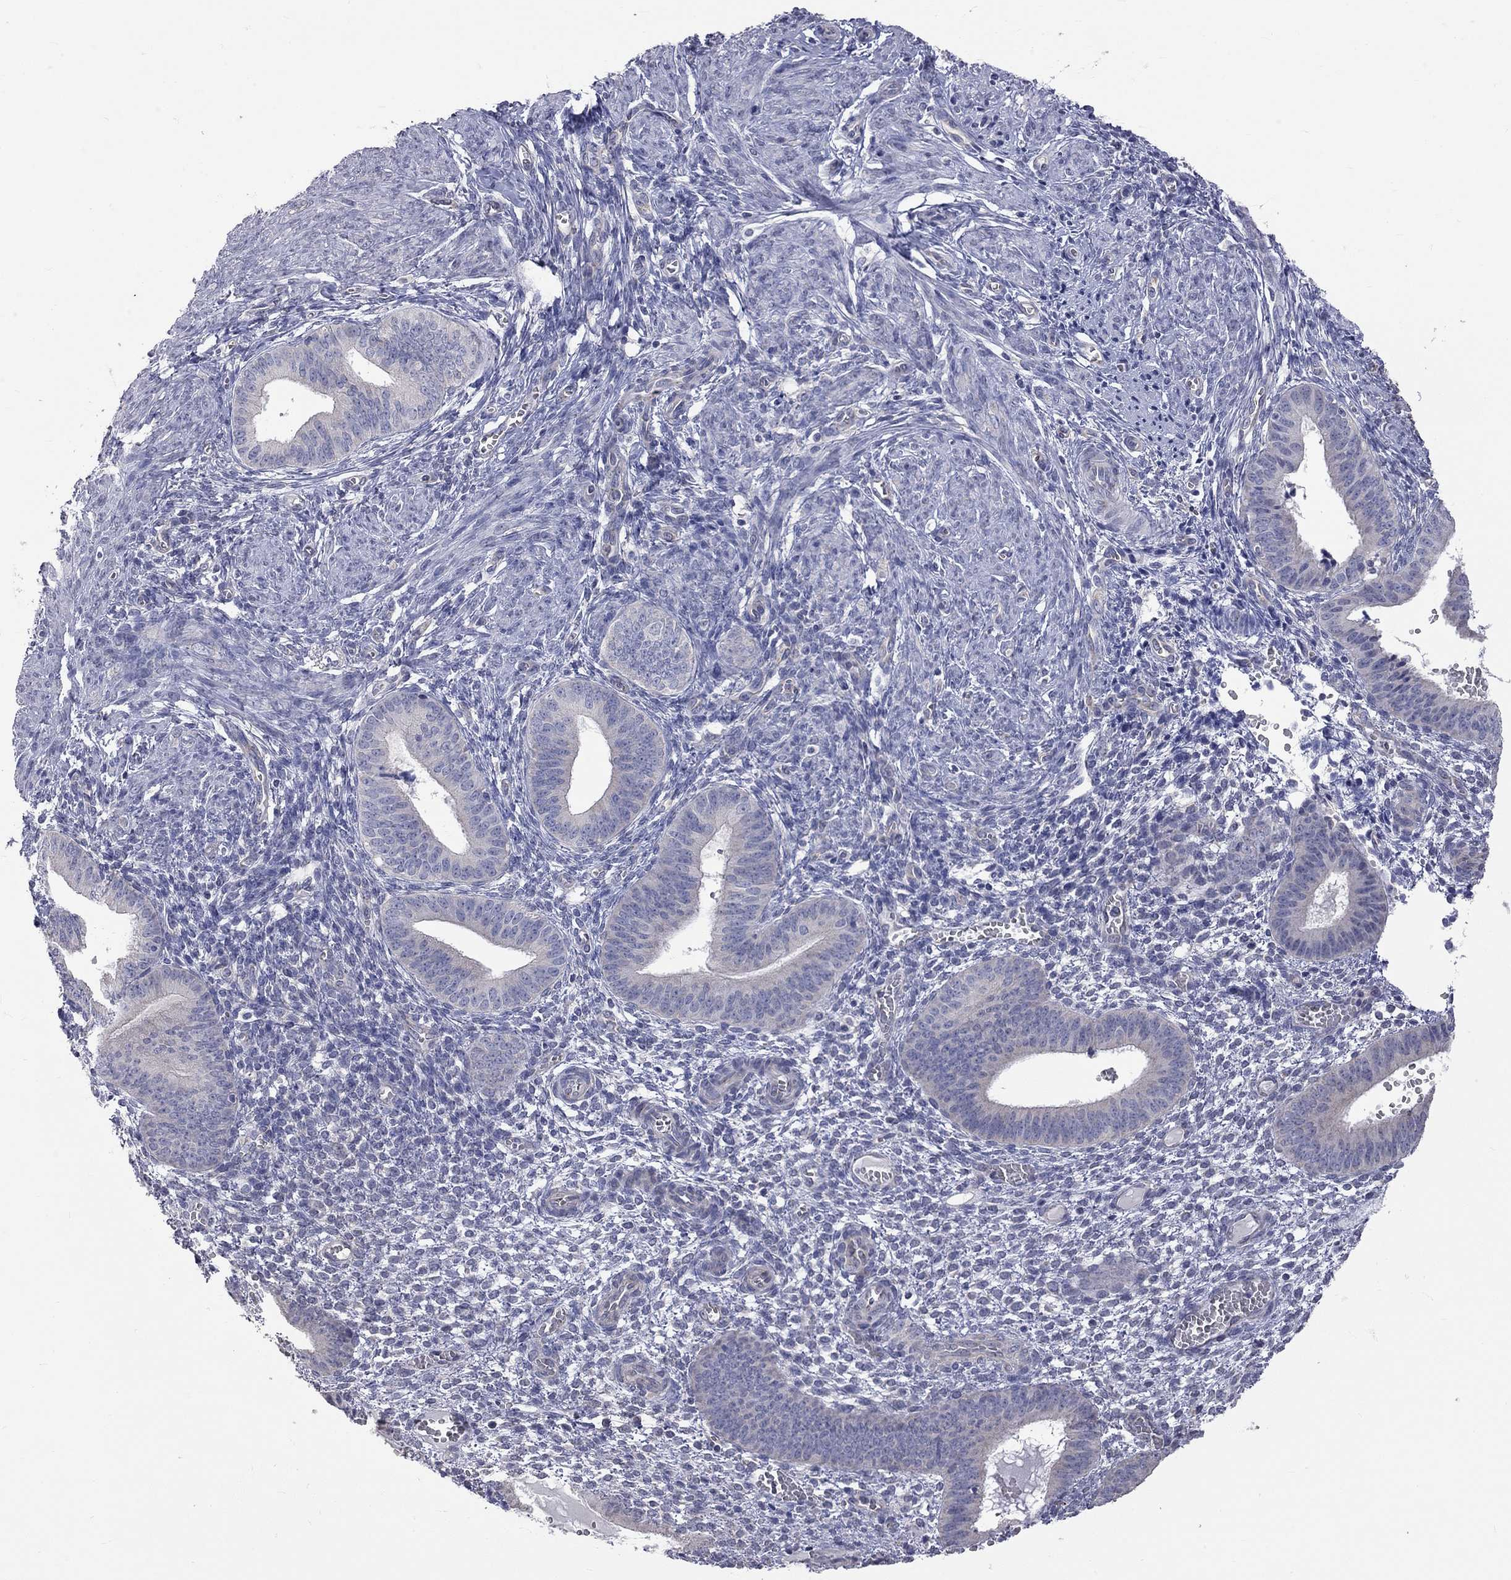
{"staining": {"intensity": "negative", "quantity": "none", "location": "none"}, "tissue": "endometrium", "cell_type": "Cells in endometrial stroma", "image_type": "normal", "snomed": [{"axis": "morphology", "description": "Normal tissue, NOS"}, {"axis": "topography", "description": "Endometrium"}], "caption": "This is an immunohistochemistry micrograph of unremarkable endometrium. There is no expression in cells in endometrial stroma.", "gene": "OPRK1", "patient": {"sex": "female", "age": 42}}